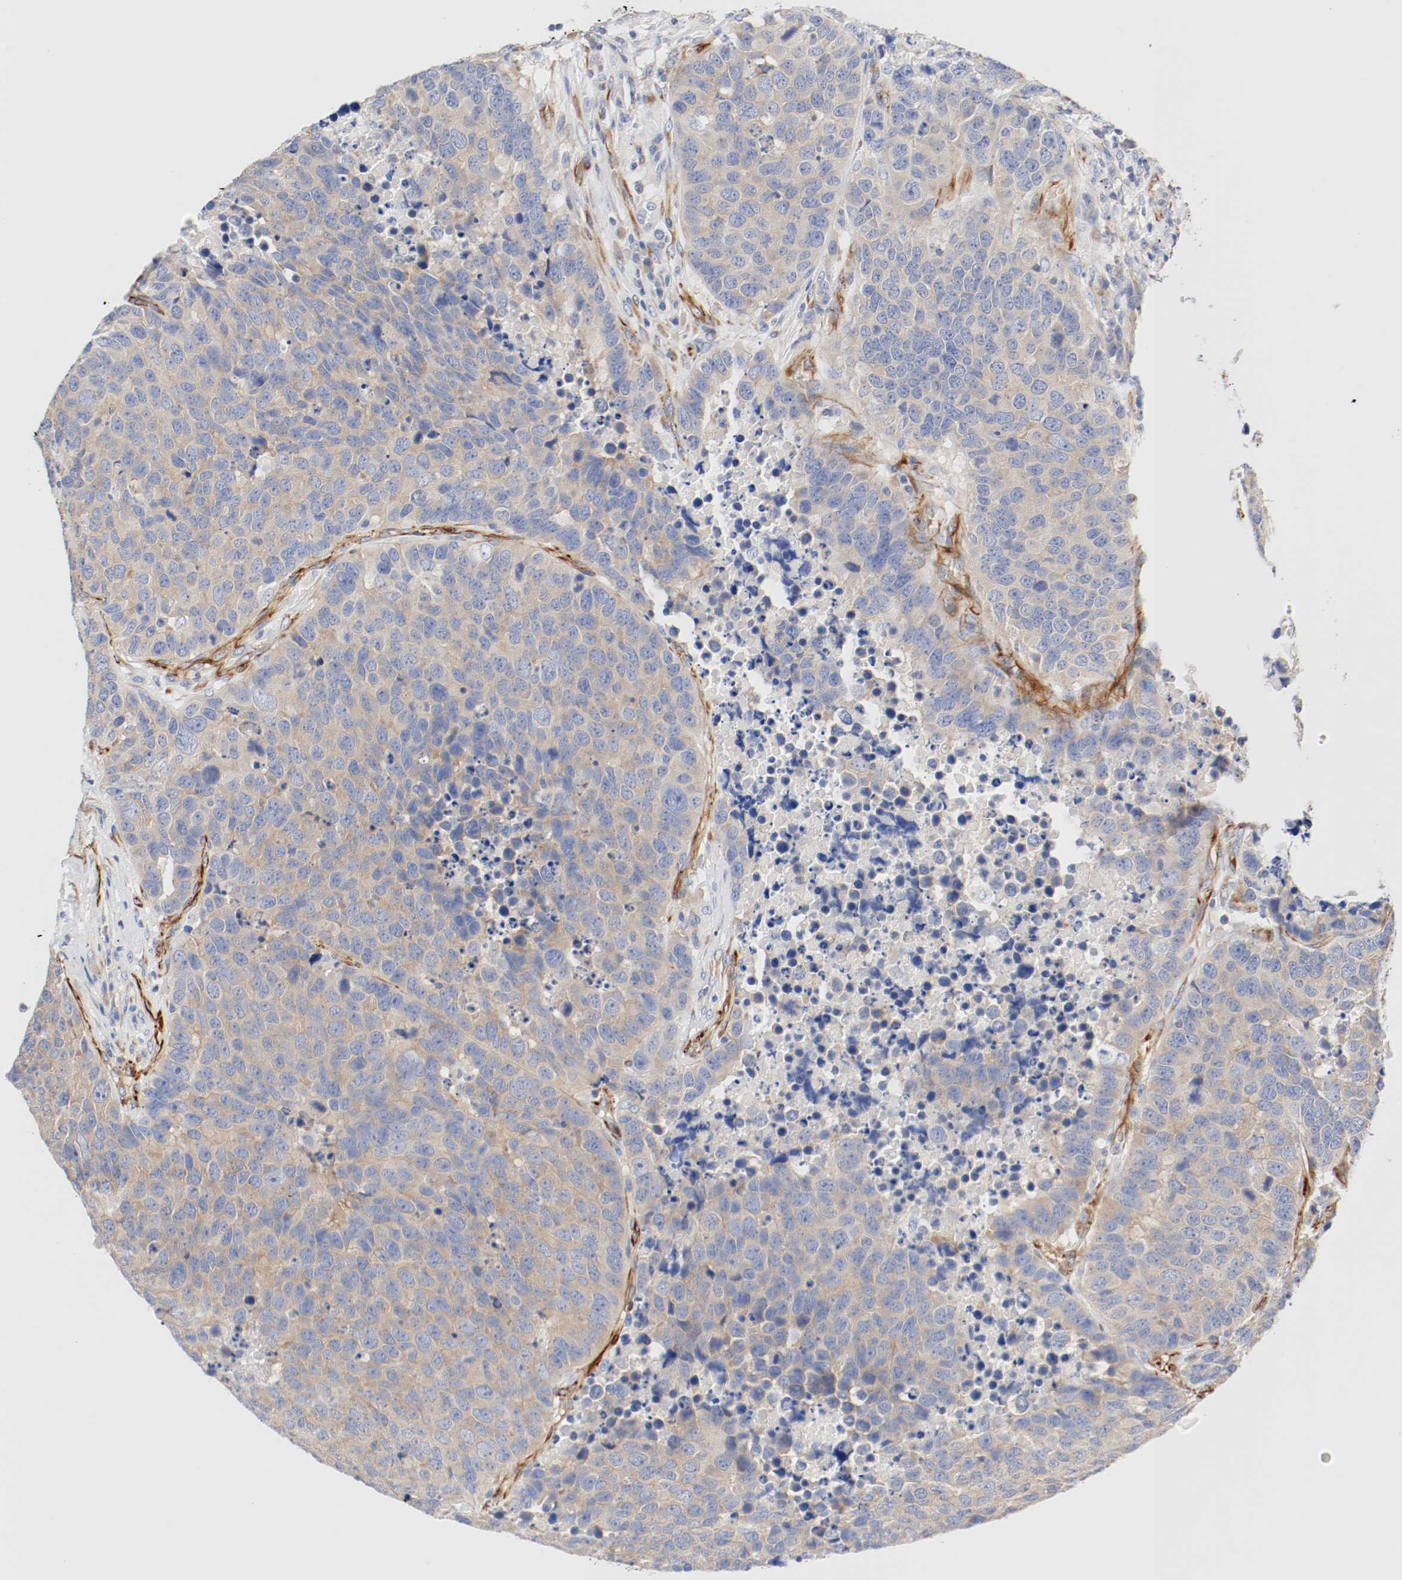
{"staining": {"intensity": "moderate", "quantity": ">75%", "location": "cytoplasmic/membranous"}, "tissue": "carcinoid", "cell_type": "Tumor cells", "image_type": "cancer", "snomed": [{"axis": "morphology", "description": "Carcinoid, malignant, NOS"}, {"axis": "topography", "description": "Lung"}], "caption": "The image displays immunohistochemical staining of carcinoid. There is moderate cytoplasmic/membranous positivity is present in about >75% of tumor cells. (brown staining indicates protein expression, while blue staining denotes nuclei).", "gene": "GIT1", "patient": {"sex": "male", "age": 60}}